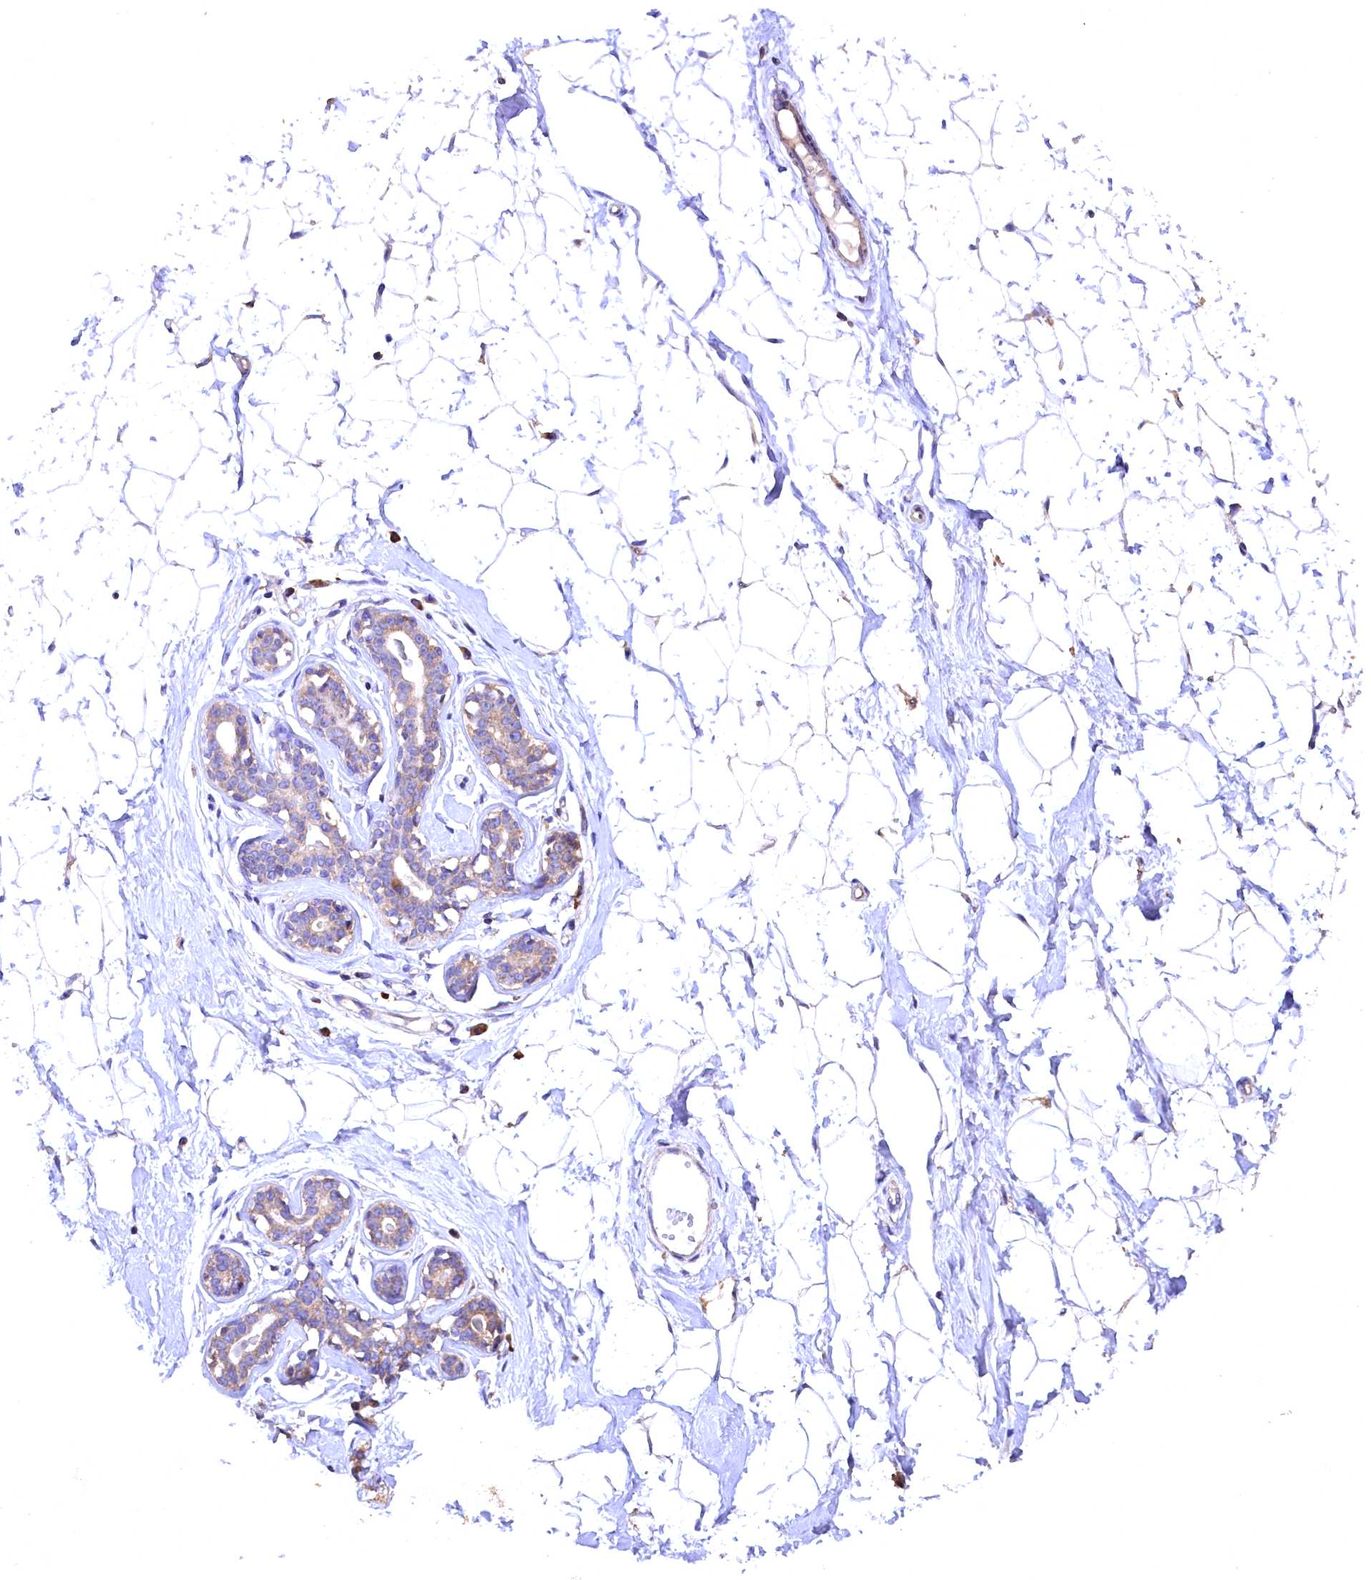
{"staining": {"intensity": "negative", "quantity": "none", "location": "none"}, "tissue": "breast", "cell_type": "Adipocytes", "image_type": "normal", "snomed": [{"axis": "morphology", "description": "Normal tissue, NOS"}, {"axis": "morphology", "description": "Adenoma, NOS"}, {"axis": "topography", "description": "Breast"}], "caption": "An image of human breast is negative for staining in adipocytes. The staining is performed using DAB (3,3'-diaminobenzidine) brown chromogen with nuclei counter-stained in using hematoxylin.", "gene": "ENKD1", "patient": {"sex": "female", "age": 23}}